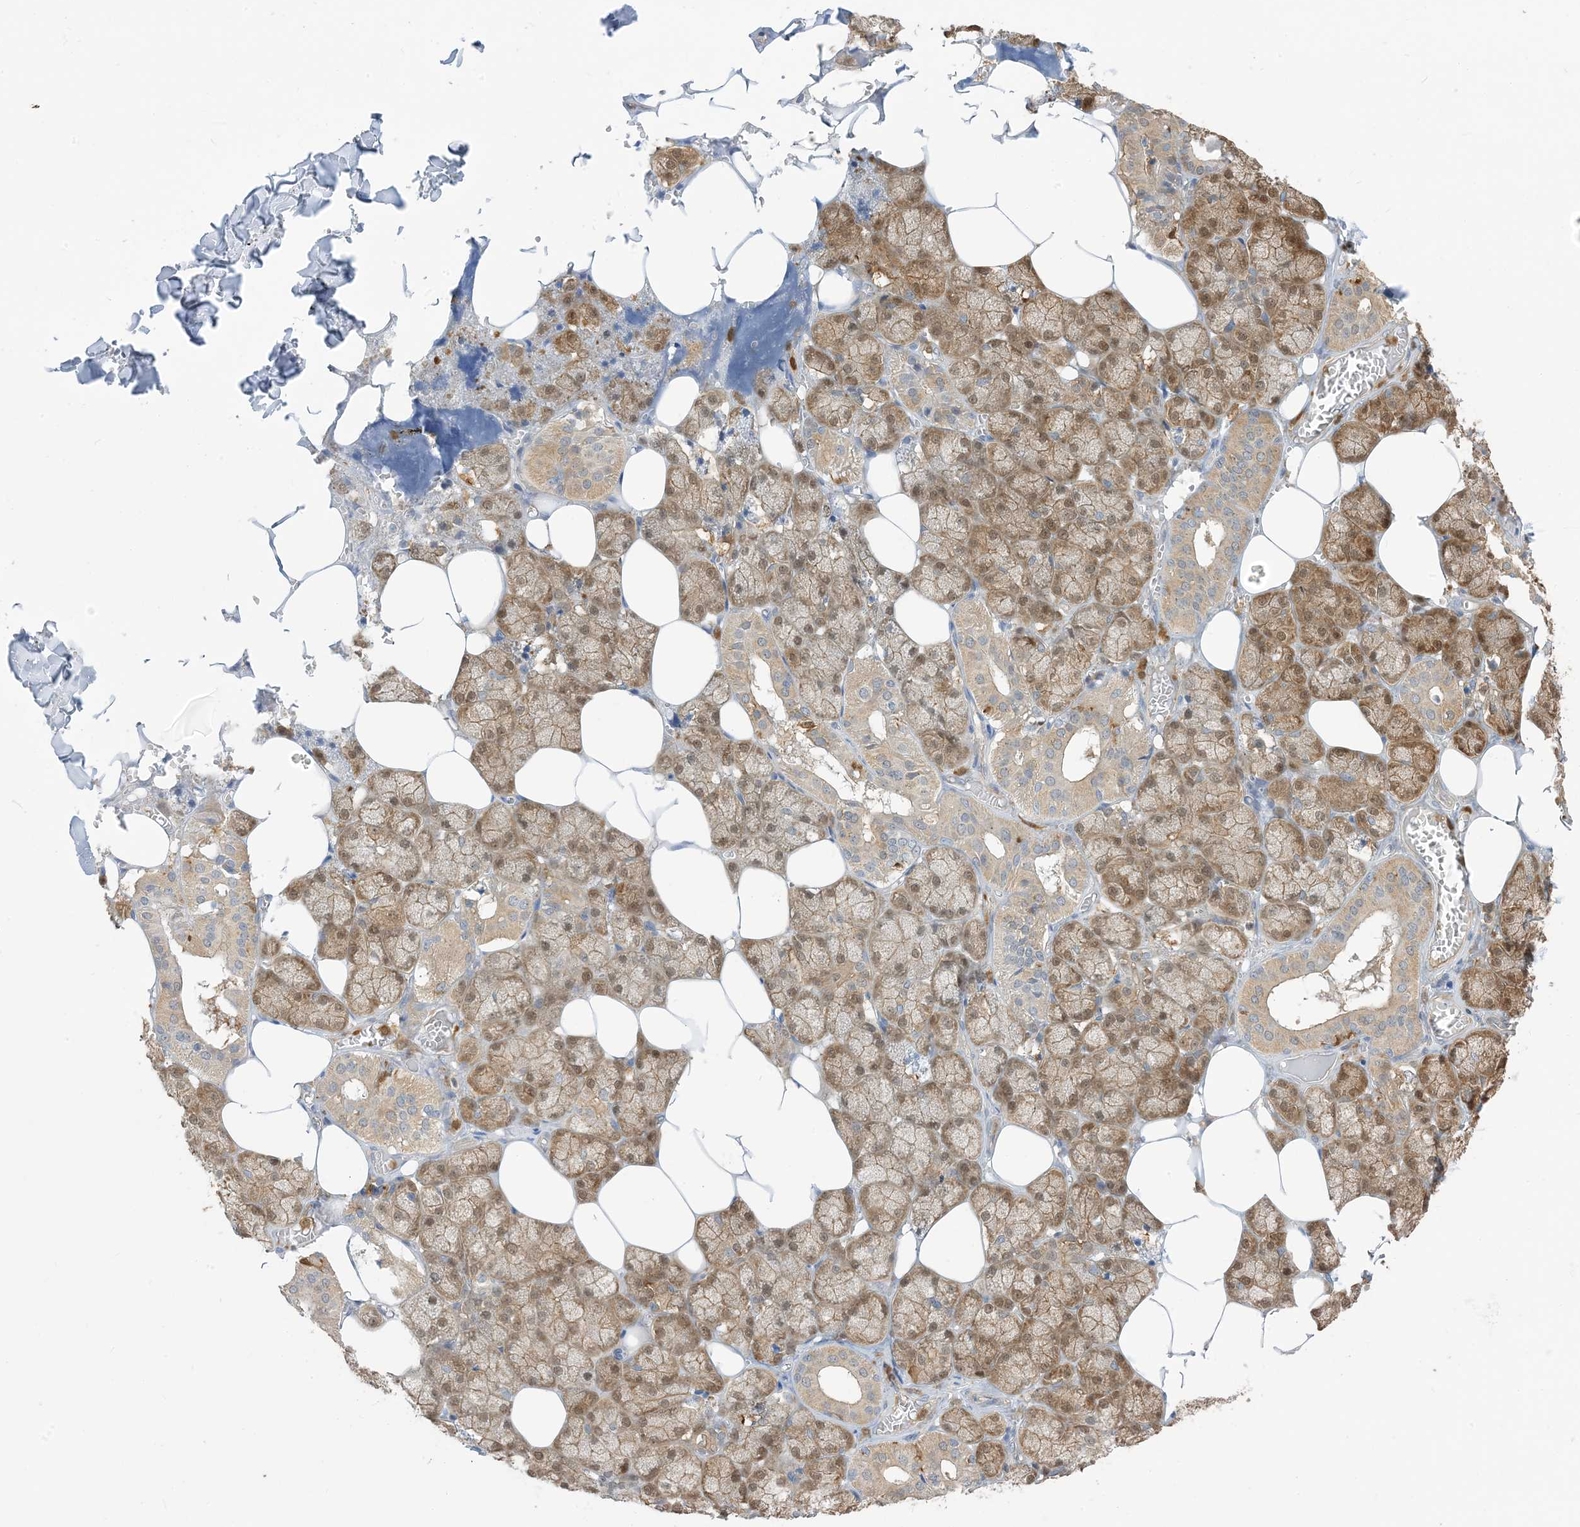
{"staining": {"intensity": "moderate", "quantity": ">75%", "location": "cytoplasmic/membranous,nuclear"}, "tissue": "salivary gland", "cell_type": "Glandular cells", "image_type": "normal", "snomed": [{"axis": "morphology", "description": "Normal tissue, NOS"}, {"axis": "topography", "description": "Salivary gland"}], "caption": "This image reveals immunohistochemistry (IHC) staining of benign salivary gland, with medium moderate cytoplasmic/membranous,nuclear positivity in about >75% of glandular cells.", "gene": "NAGK", "patient": {"sex": "male", "age": 62}}